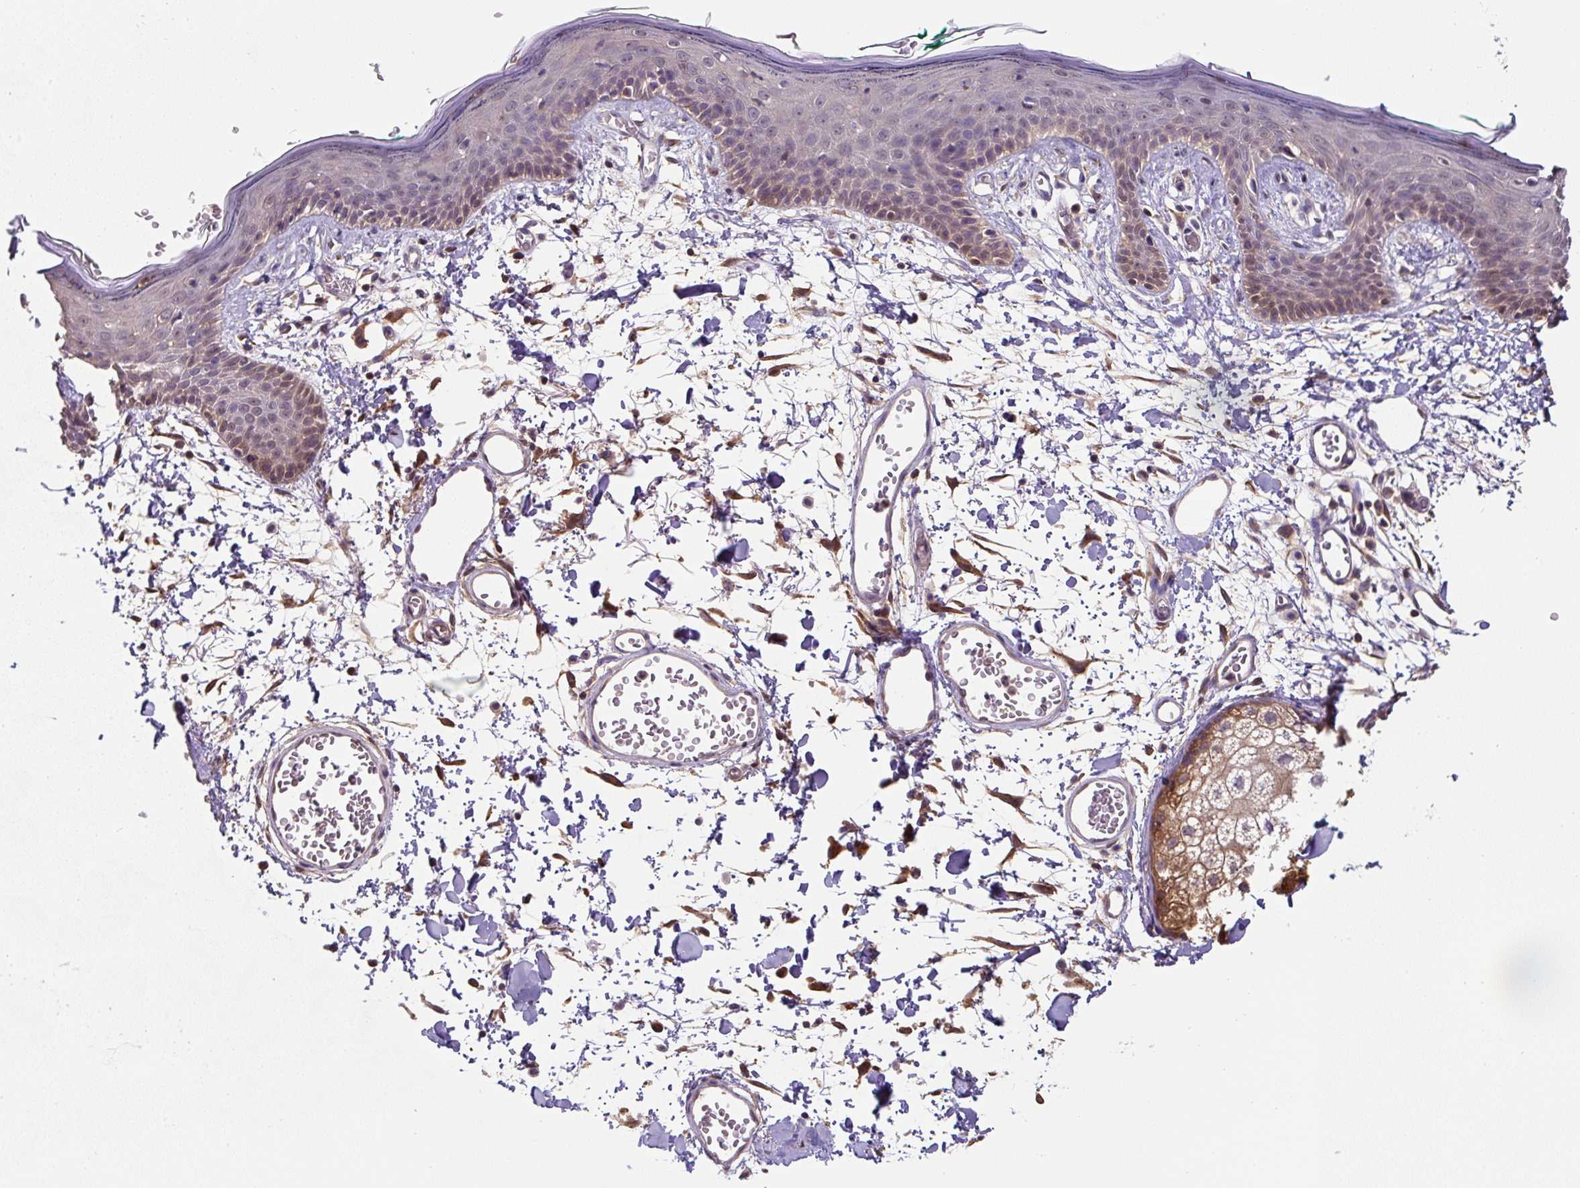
{"staining": {"intensity": "strong", "quantity": "25%-75%", "location": "cytoplasmic/membranous"}, "tissue": "skin", "cell_type": "Fibroblasts", "image_type": "normal", "snomed": [{"axis": "morphology", "description": "Normal tissue, NOS"}, {"axis": "topography", "description": "Skin"}], "caption": "Protein expression analysis of unremarkable skin shows strong cytoplasmic/membranous expression in about 25%-75% of fibroblasts. Using DAB (3,3'-diaminobenzidine) (brown) and hematoxylin (blue) stains, captured at high magnification using brightfield microscopy.", "gene": "ST13", "patient": {"sex": "male", "age": 79}}